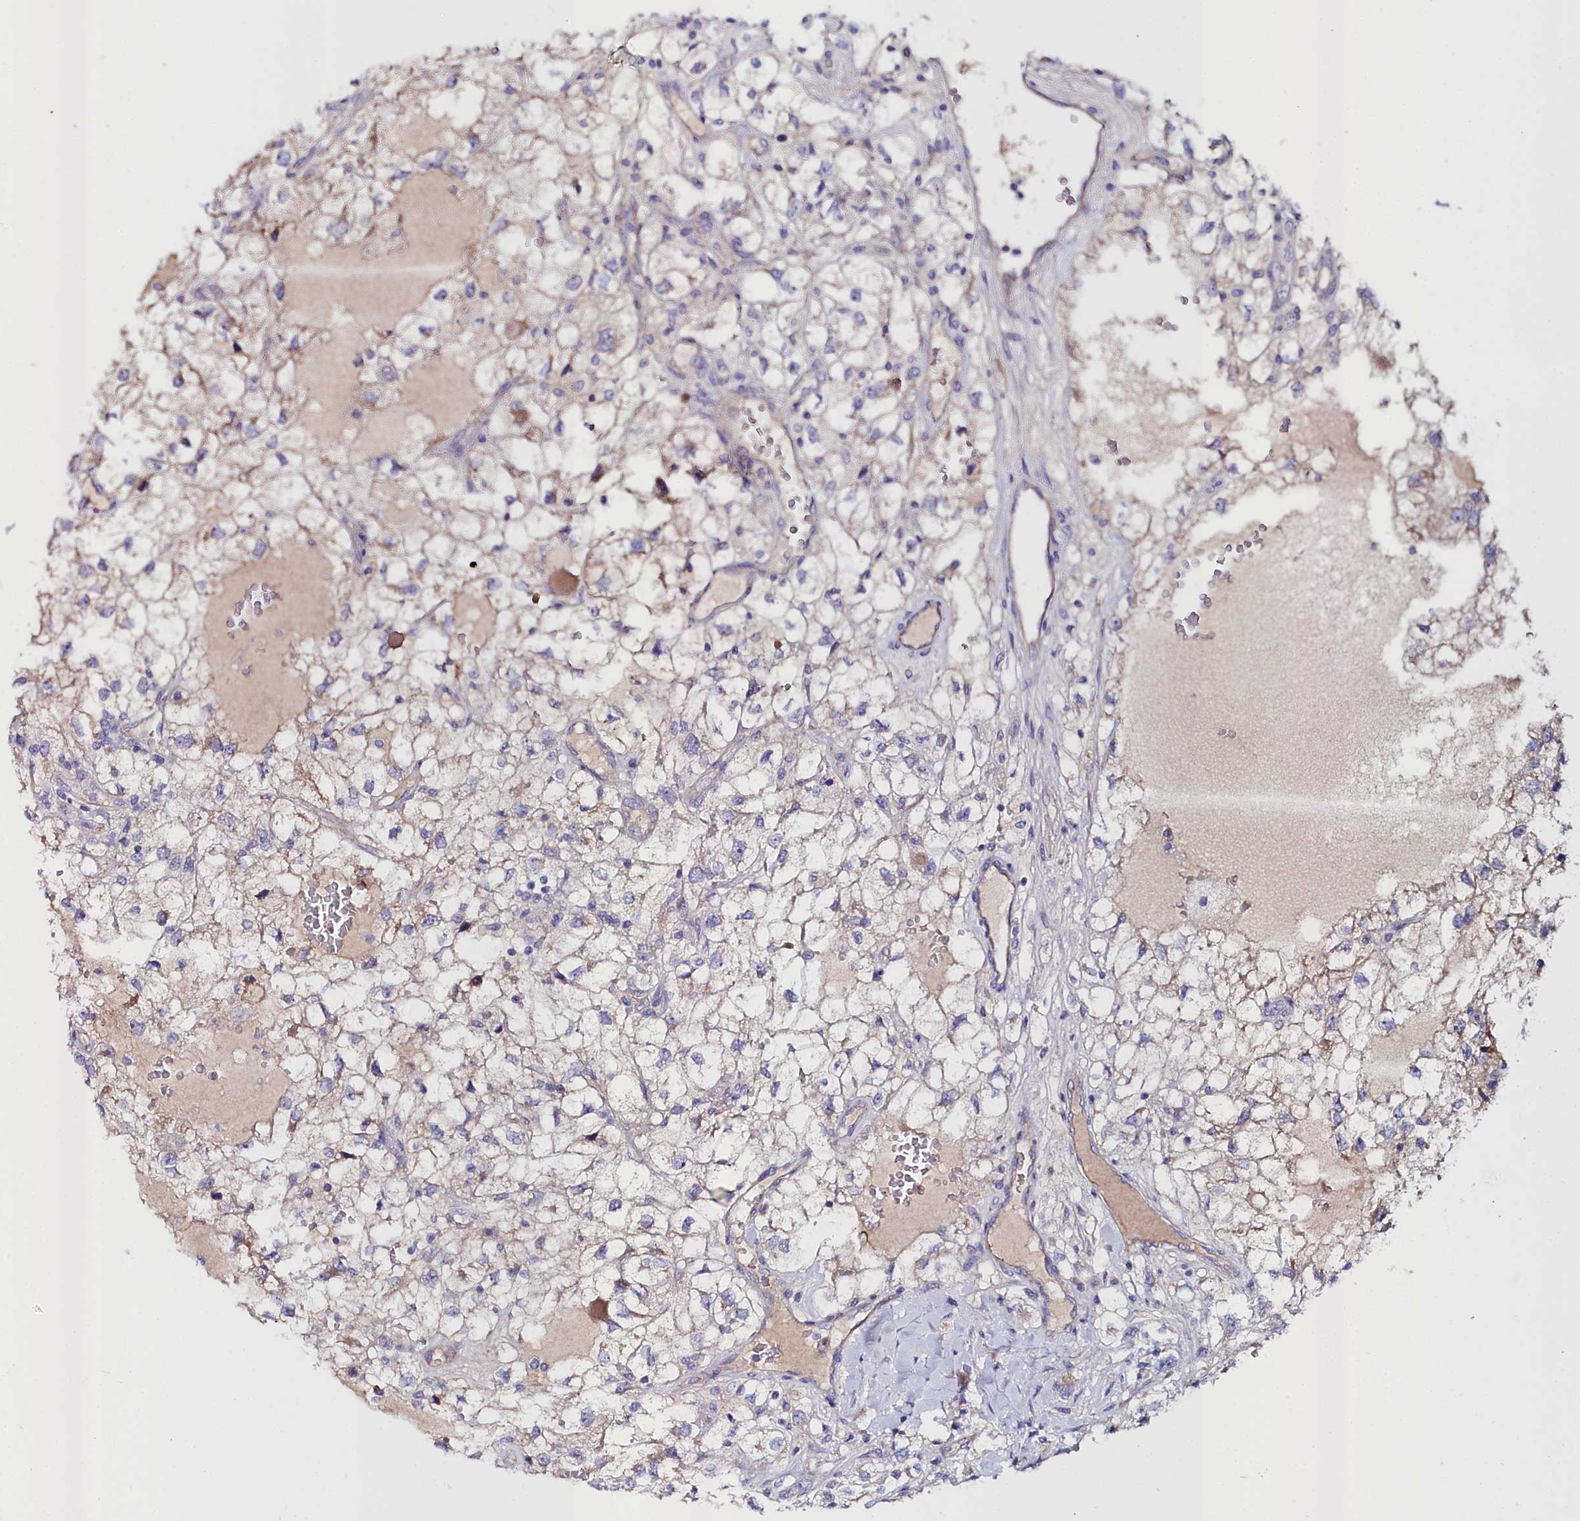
{"staining": {"intensity": "weak", "quantity": "<25%", "location": "cytoplasmic/membranous"}, "tissue": "renal cancer", "cell_type": "Tumor cells", "image_type": "cancer", "snomed": [{"axis": "morphology", "description": "Adenocarcinoma, NOS"}, {"axis": "topography", "description": "Kidney"}], "caption": "DAB (3,3'-diaminobenzidine) immunohistochemical staining of human renal cancer (adenocarcinoma) displays no significant staining in tumor cells. (Immunohistochemistry (ihc), brightfield microscopy, high magnification).", "gene": "SLC49A3", "patient": {"sex": "male", "age": 59}}